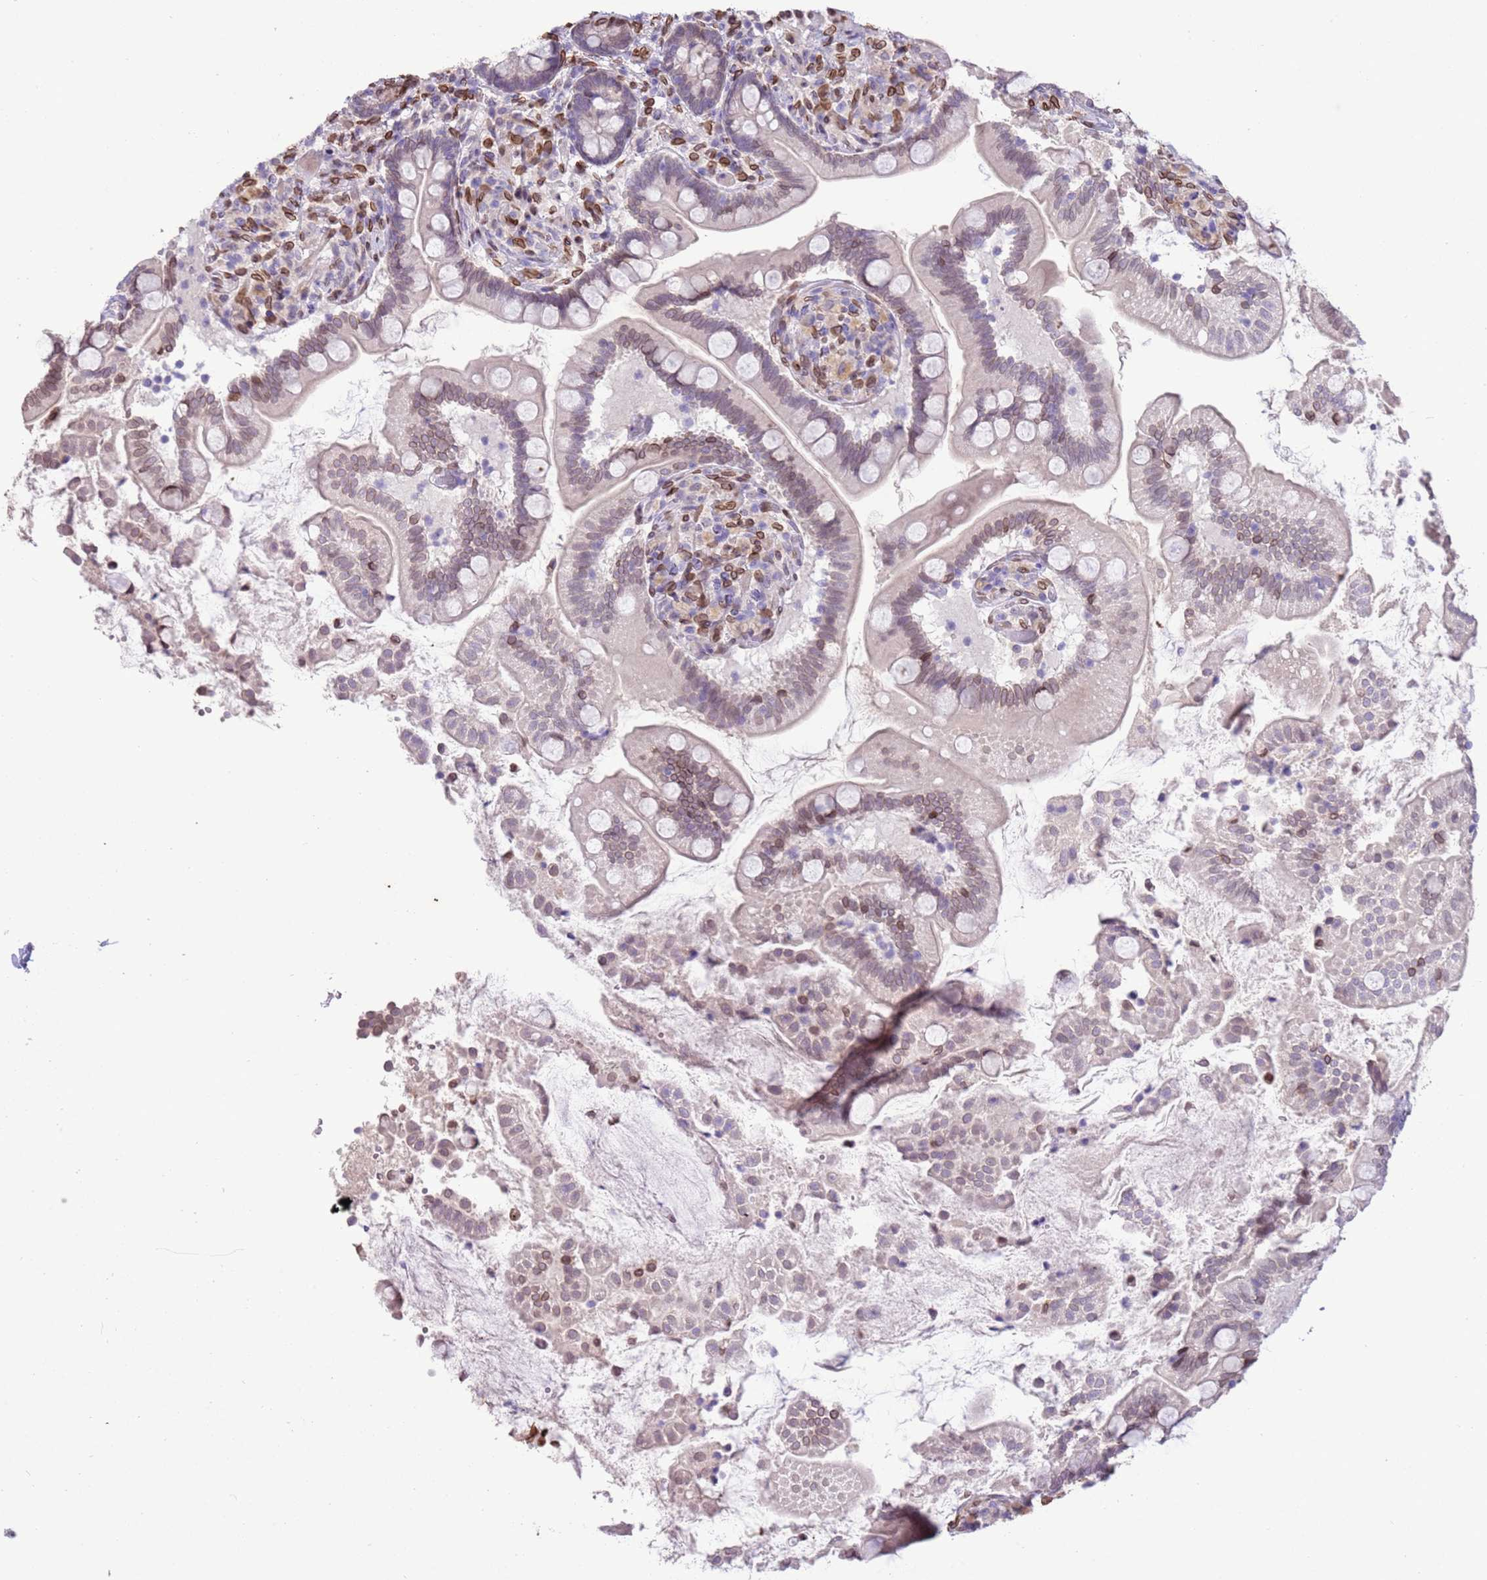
{"staining": {"intensity": "moderate", "quantity": "25%-75%", "location": "cytoplasmic/membranous,nuclear"}, "tissue": "small intestine", "cell_type": "Glandular cells", "image_type": "normal", "snomed": [{"axis": "morphology", "description": "Normal tissue, NOS"}, {"axis": "topography", "description": "Small intestine"}], "caption": "A high-resolution image shows IHC staining of benign small intestine, which displays moderate cytoplasmic/membranous,nuclear expression in about 25%-75% of glandular cells.", "gene": "TMEM47", "patient": {"sex": "female", "age": 64}}